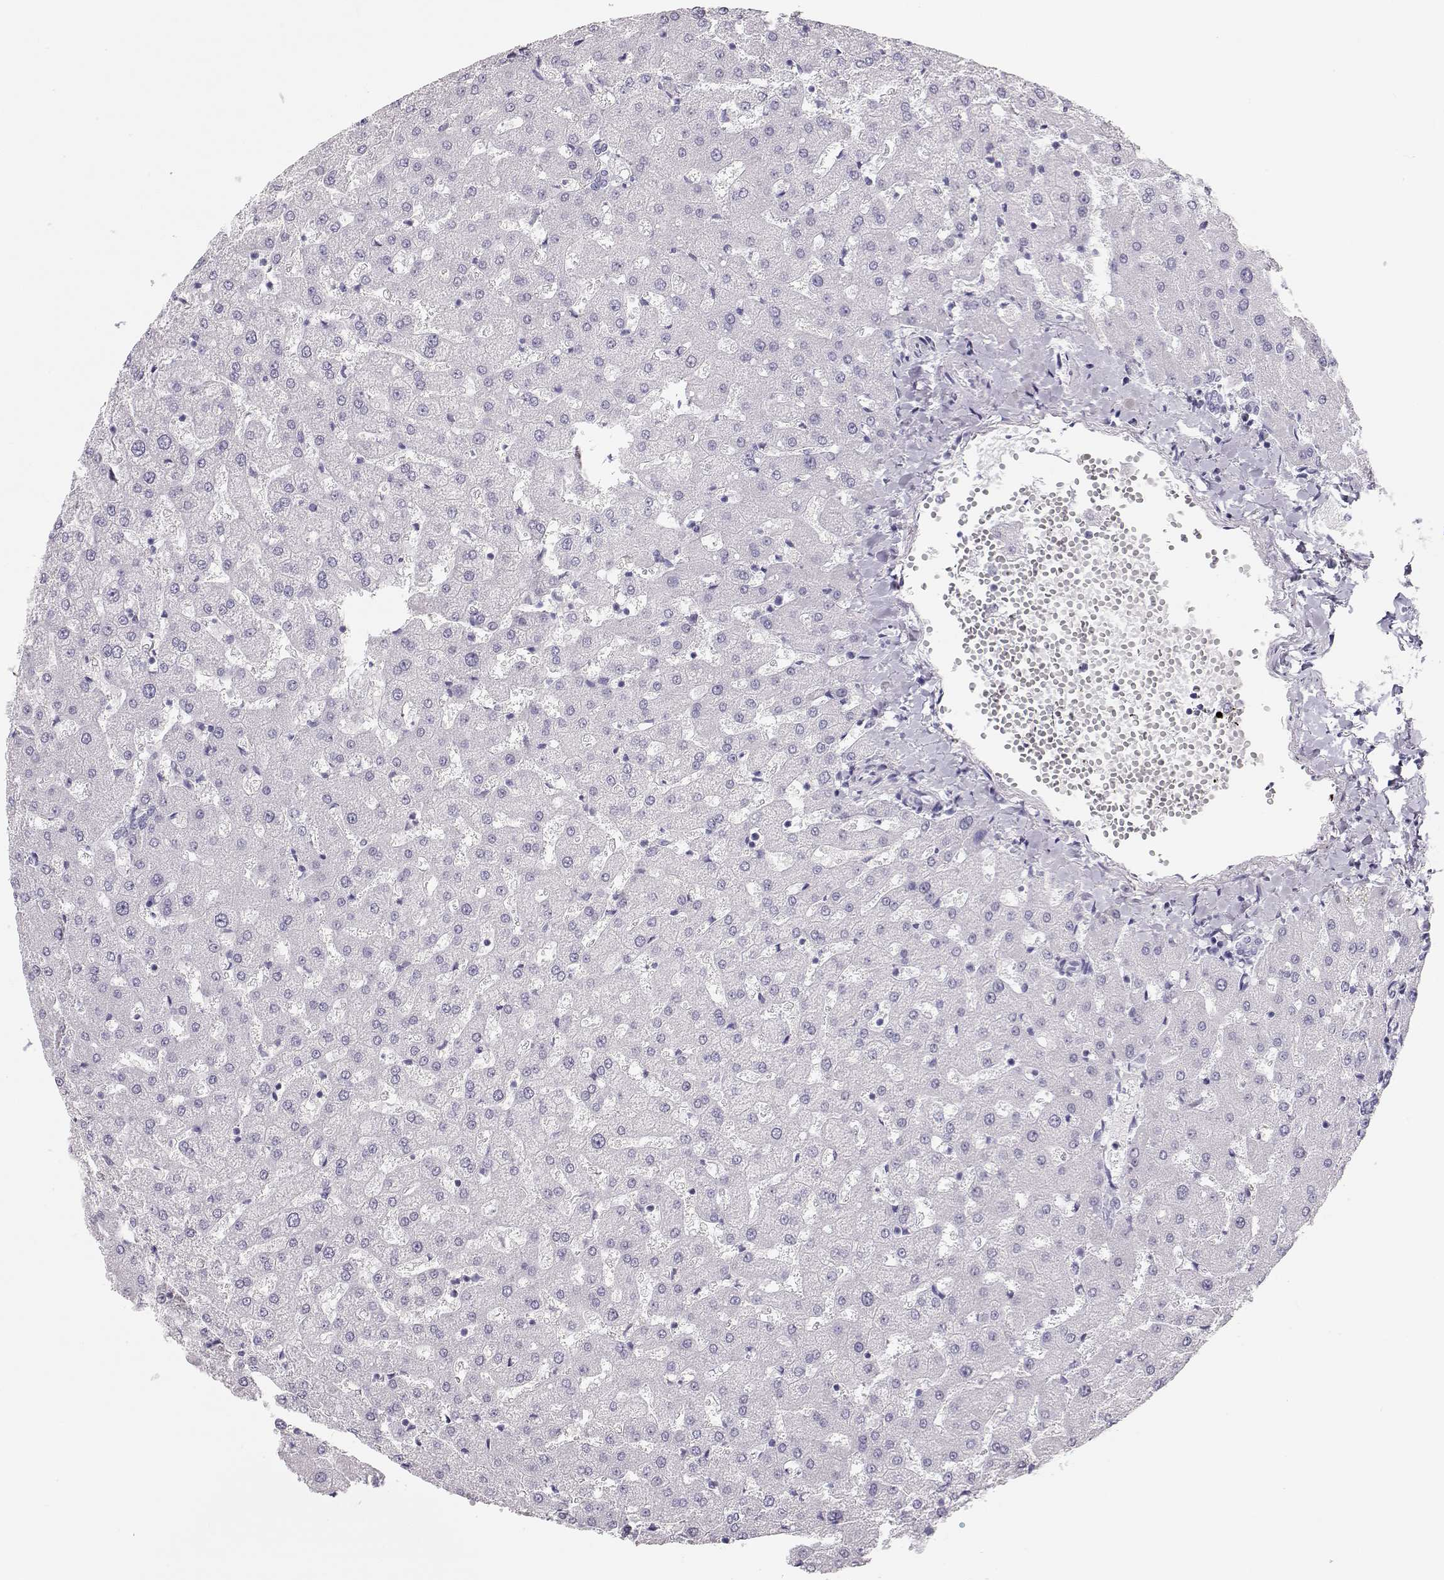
{"staining": {"intensity": "negative", "quantity": "none", "location": "none"}, "tissue": "liver", "cell_type": "Cholangiocytes", "image_type": "normal", "snomed": [{"axis": "morphology", "description": "Normal tissue, NOS"}, {"axis": "topography", "description": "Liver"}], "caption": "This is an immunohistochemistry (IHC) photomicrograph of benign human liver. There is no positivity in cholangiocytes.", "gene": "TKTL1", "patient": {"sex": "female", "age": 50}}